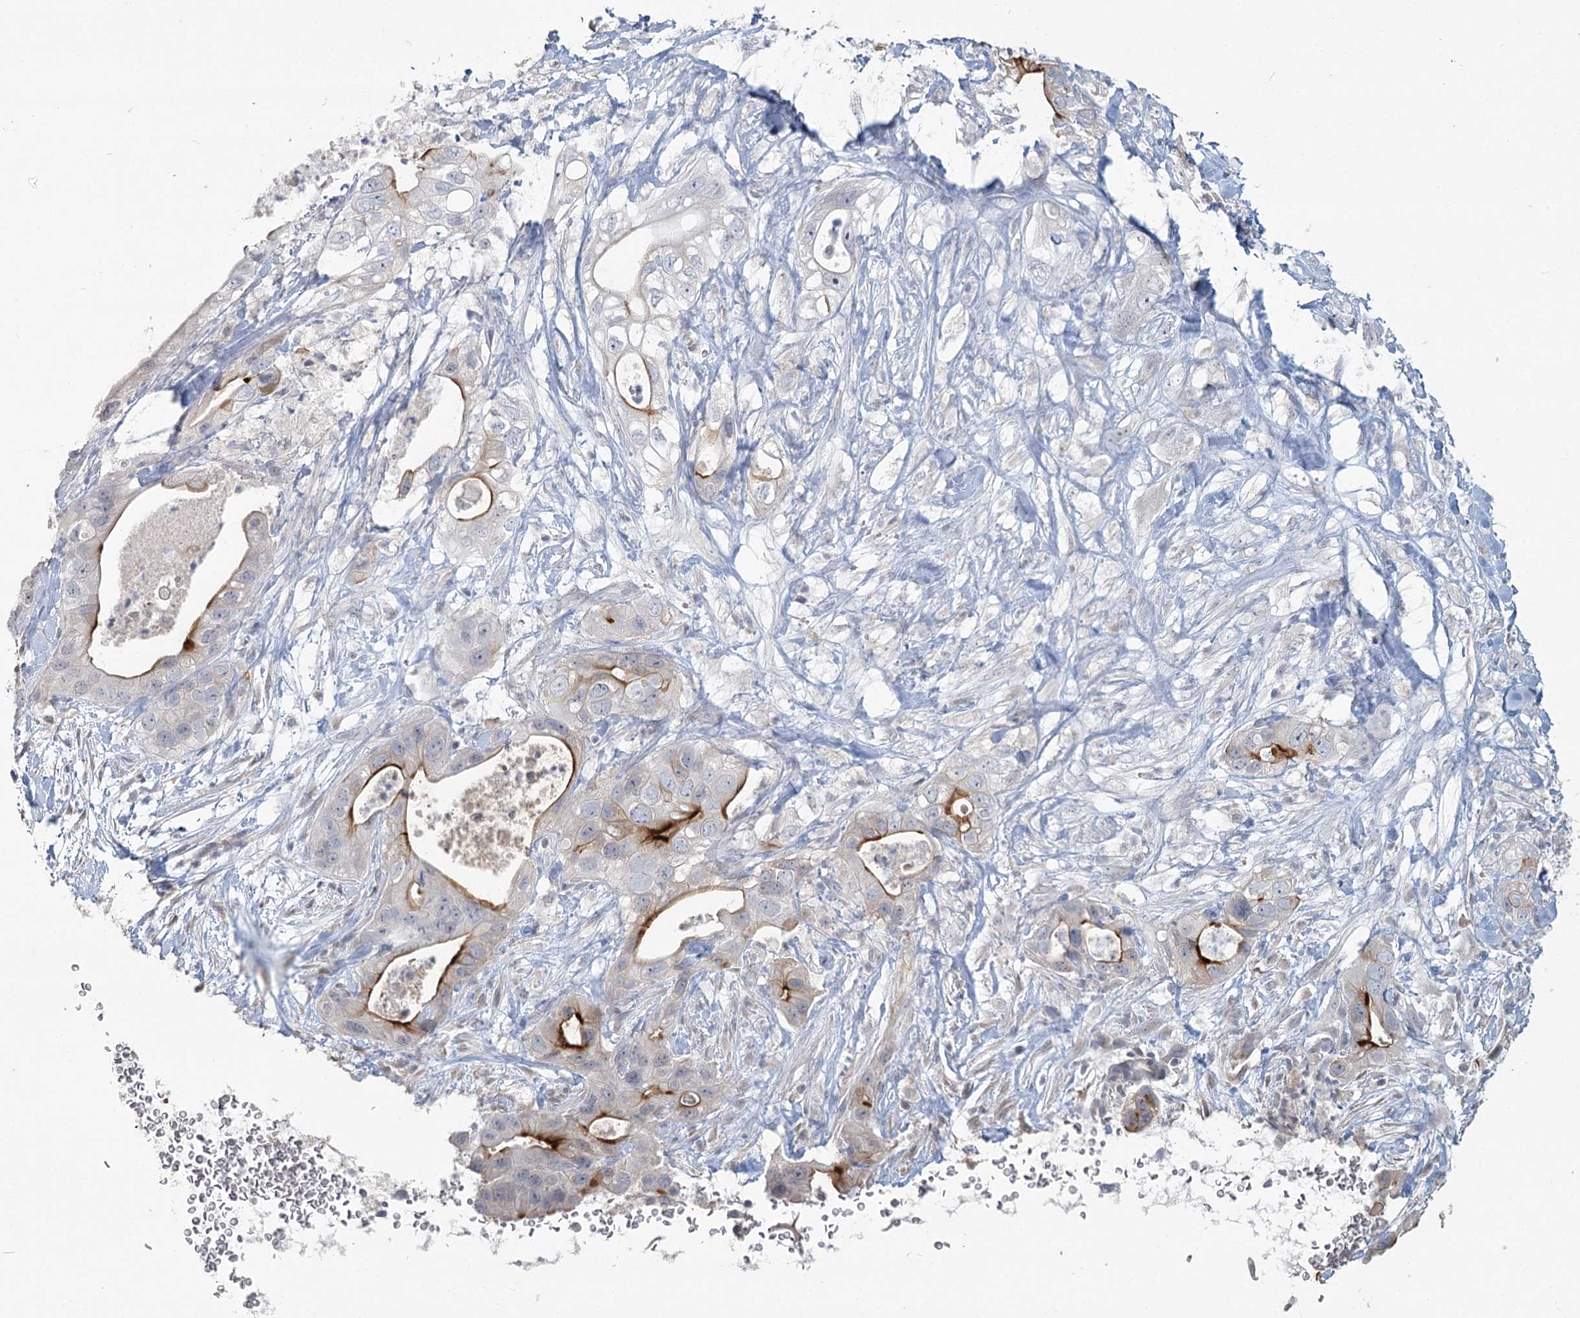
{"staining": {"intensity": "strong", "quantity": "<25%", "location": "cytoplasmic/membranous"}, "tissue": "pancreatic cancer", "cell_type": "Tumor cells", "image_type": "cancer", "snomed": [{"axis": "morphology", "description": "Adenocarcinoma, NOS"}, {"axis": "topography", "description": "Pancreas"}], "caption": "IHC image of human pancreatic cancer (adenocarcinoma) stained for a protein (brown), which demonstrates medium levels of strong cytoplasmic/membranous positivity in approximately <25% of tumor cells.", "gene": "SLC9A3", "patient": {"sex": "female", "age": 78}}